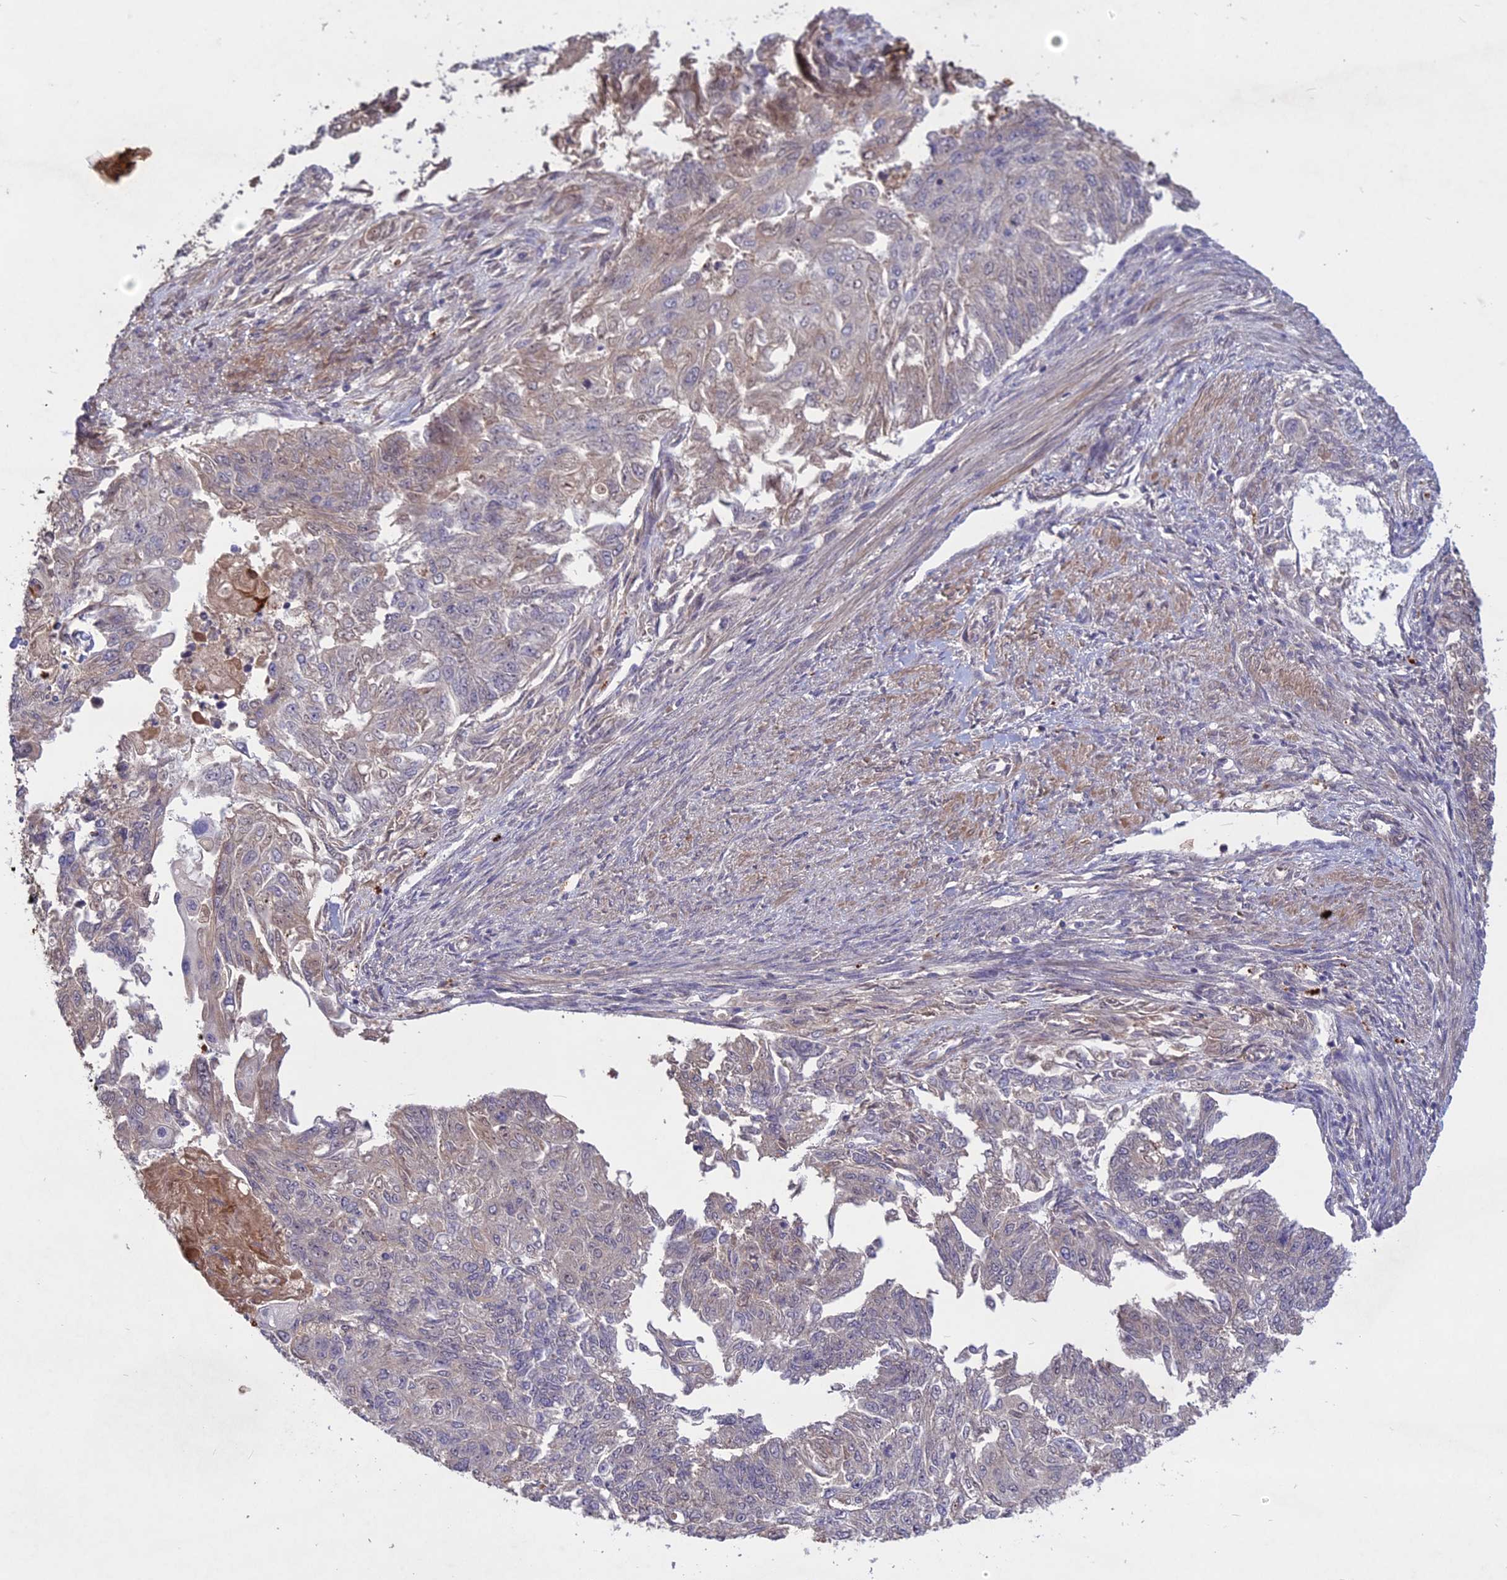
{"staining": {"intensity": "weak", "quantity": "<25%", "location": "cytoplasmic/membranous"}, "tissue": "endometrial cancer", "cell_type": "Tumor cells", "image_type": "cancer", "snomed": [{"axis": "morphology", "description": "Adenocarcinoma, NOS"}, {"axis": "topography", "description": "Endometrium"}], "caption": "There is no significant staining in tumor cells of endometrial cancer.", "gene": "ADO", "patient": {"sex": "female", "age": 32}}